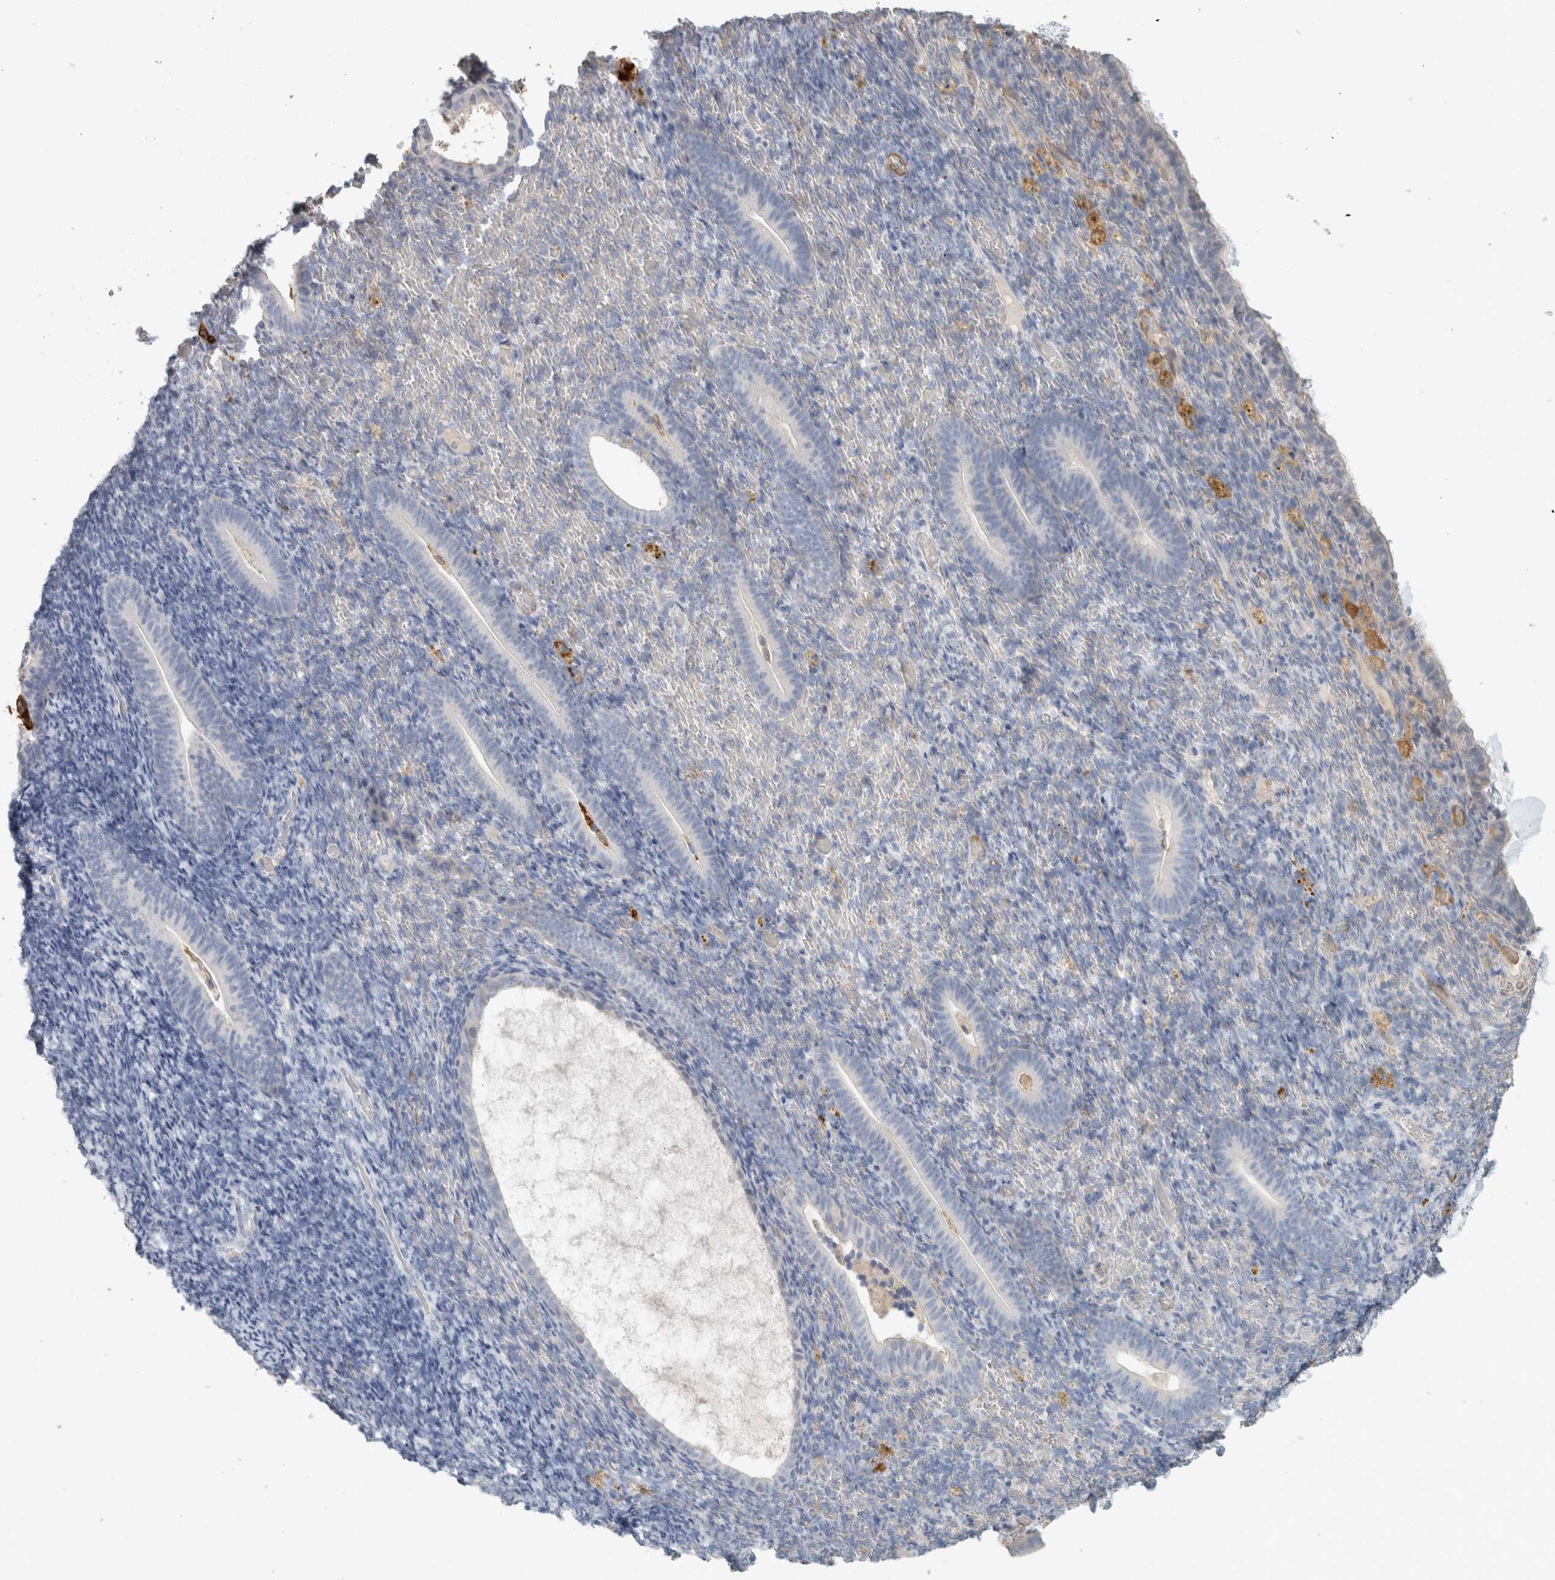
{"staining": {"intensity": "negative", "quantity": "none", "location": "none"}, "tissue": "endometrium", "cell_type": "Cells in endometrial stroma", "image_type": "normal", "snomed": [{"axis": "morphology", "description": "Normal tissue, NOS"}, {"axis": "topography", "description": "Endometrium"}], "caption": "Protein analysis of normal endometrium demonstrates no significant positivity in cells in endometrial stroma.", "gene": "SCIN", "patient": {"sex": "female", "age": 51}}